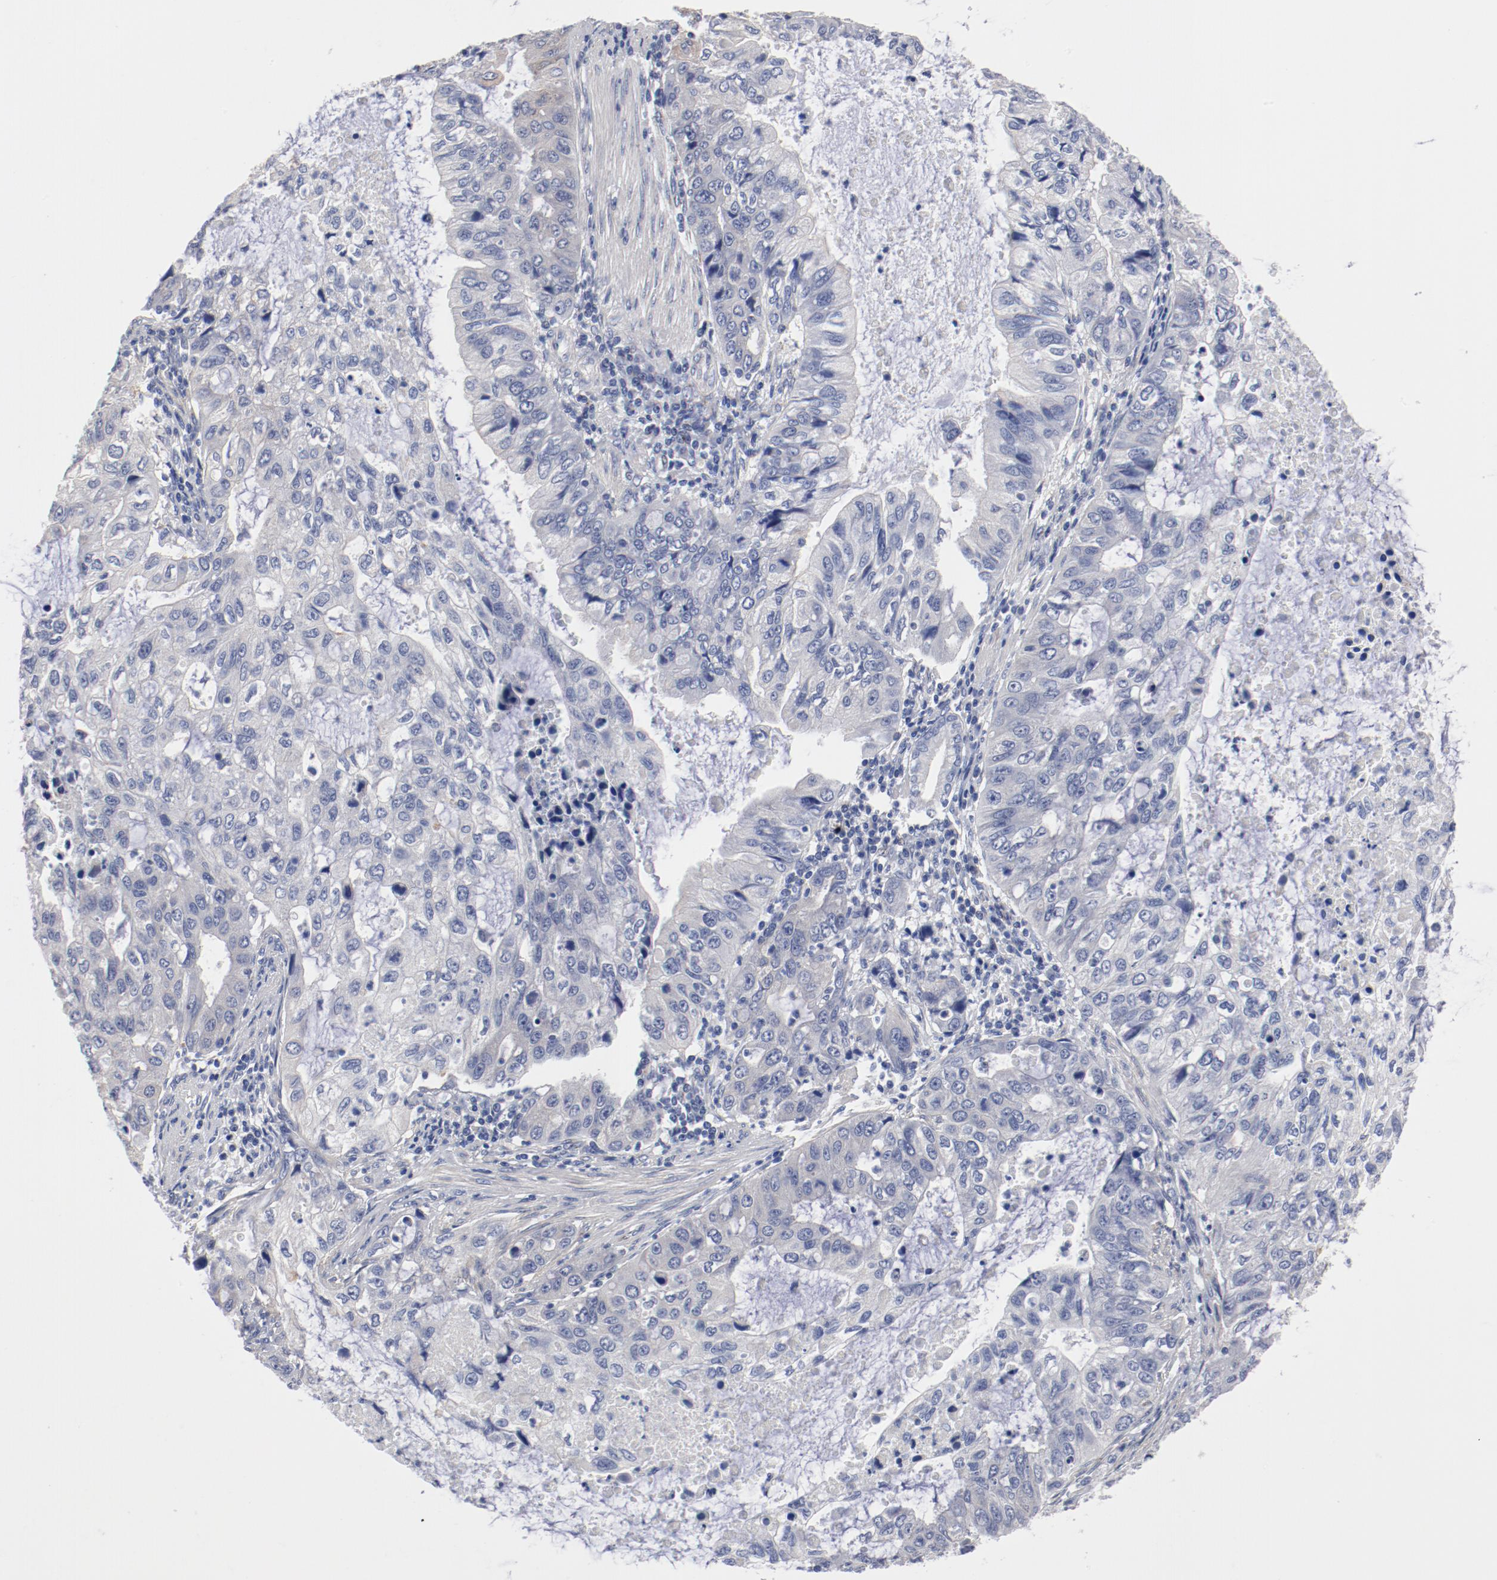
{"staining": {"intensity": "negative", "quantity": "none", "location": "none"}, "tissue": "stomach cancer", "cell_type": "Tumor cells", "image_type": "cancer", "snomed": [{"axis": "morphology", "description": "Adenocarcinoma, NOS"}, {"axis": "topography", "description": "Stomach, upper"}], "caption": "Stomach cancer (adenocarcinoma) was stained to show a protein in brown. There is no significant staining in tumor cells. The staining was performed using DAB to visualize the protein expression in brown, while the nuclei were stained in blue with hematoxylin (Magnification: 20x).", "gene": "GPR143", "patient": {"sex": "female", "age": 52}}